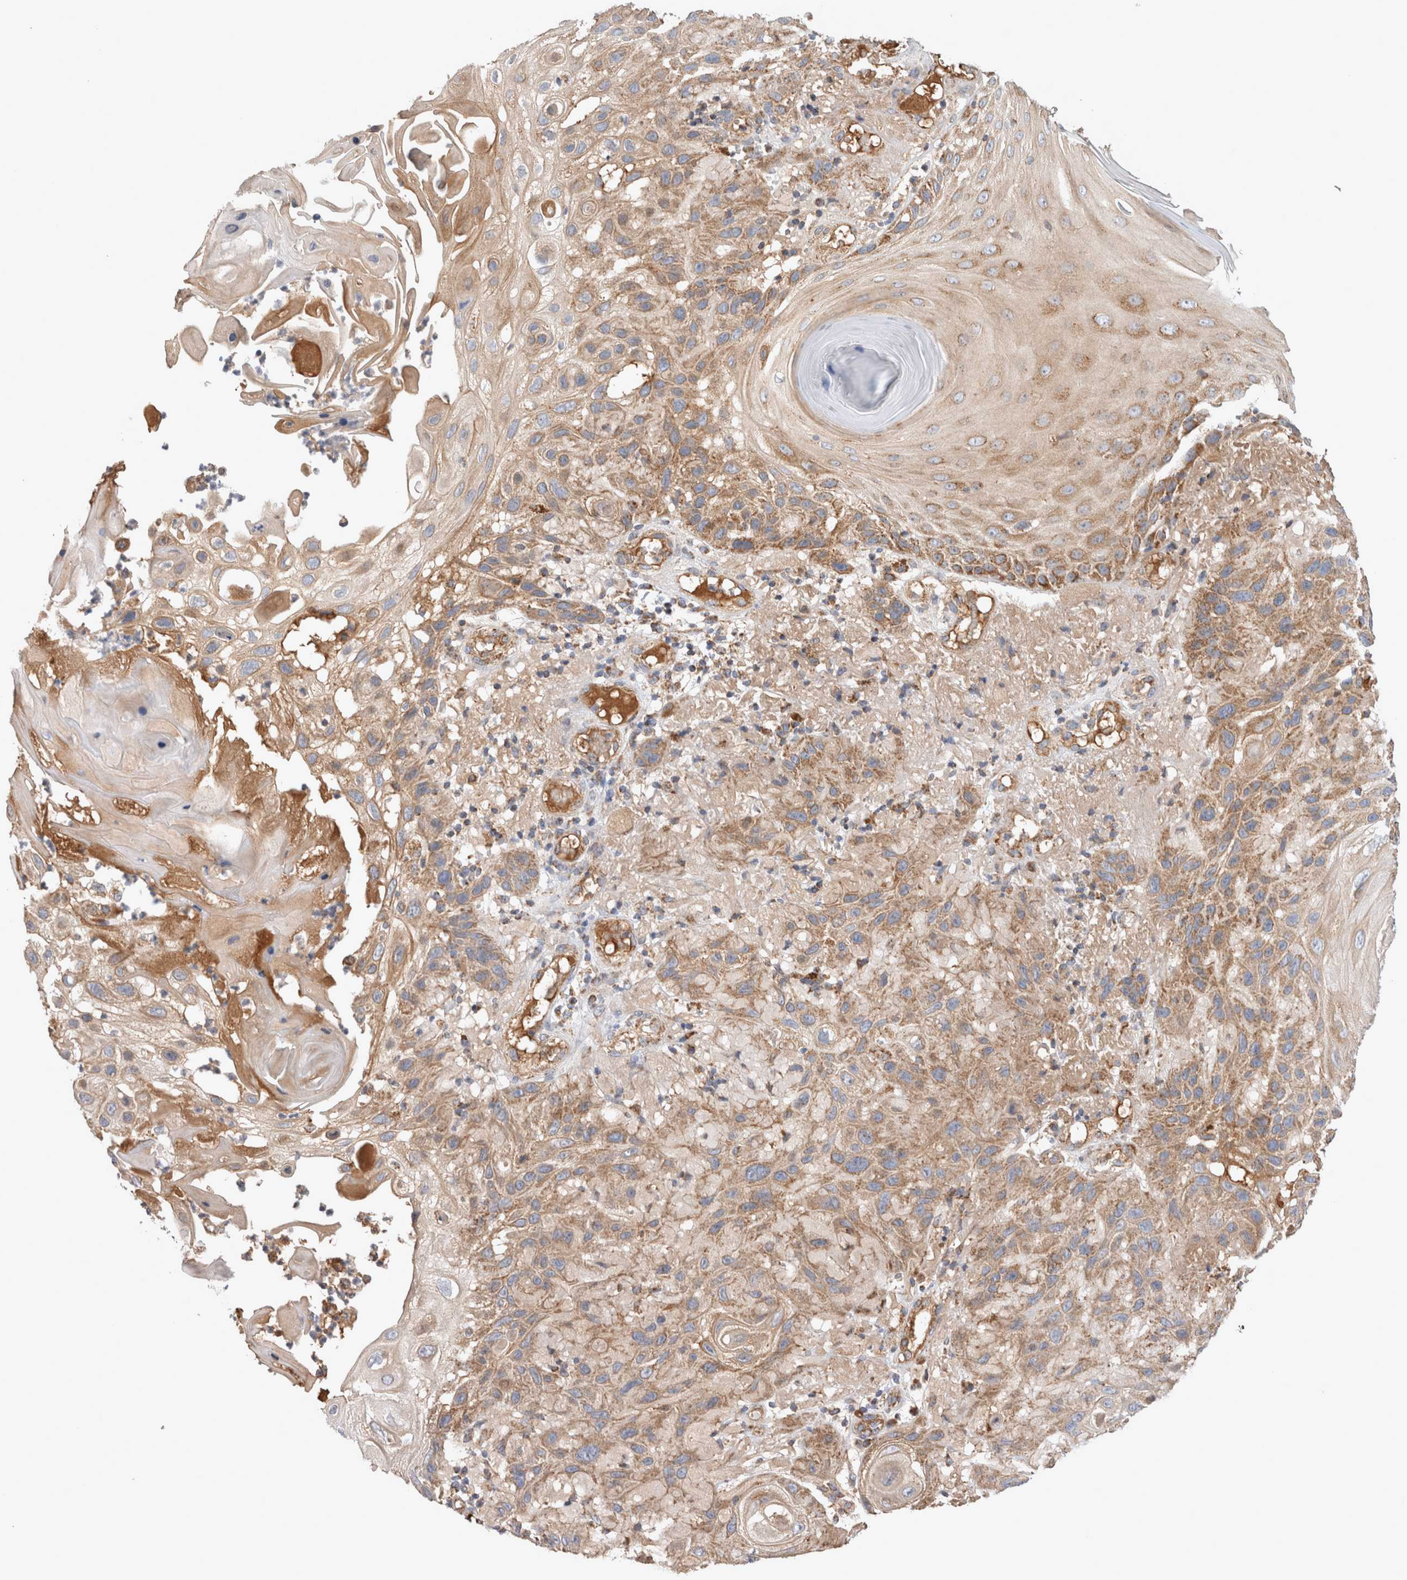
{"staining": {"intensity": "moderate", "quantity": "25%-75%", "location": "cytoplasmic/membranous"}, "tissue": "skin cancer", "cell_type": "Tumor cells", "image_type": "cancer", "snomed": [{"axis": "morphology", "description": "Normal tissue, NOS"}, {"axis": "morphology", "description": "Squamous cell carcinoma, NOS"}, {"axis": "topography", "description": "Skin"}], "caption": "Protein staining displays moderate cytoplasmic/membranous staining in approximately 25%-75% of tumor cells in squamous cell carcinoma (skin). (DAB (3,3'-diaminobenzidine) = brown stain, brightfield microscopy at high magnification).", "gene": "MRPS28", "patient": {"sex": "female", "age": 96}}